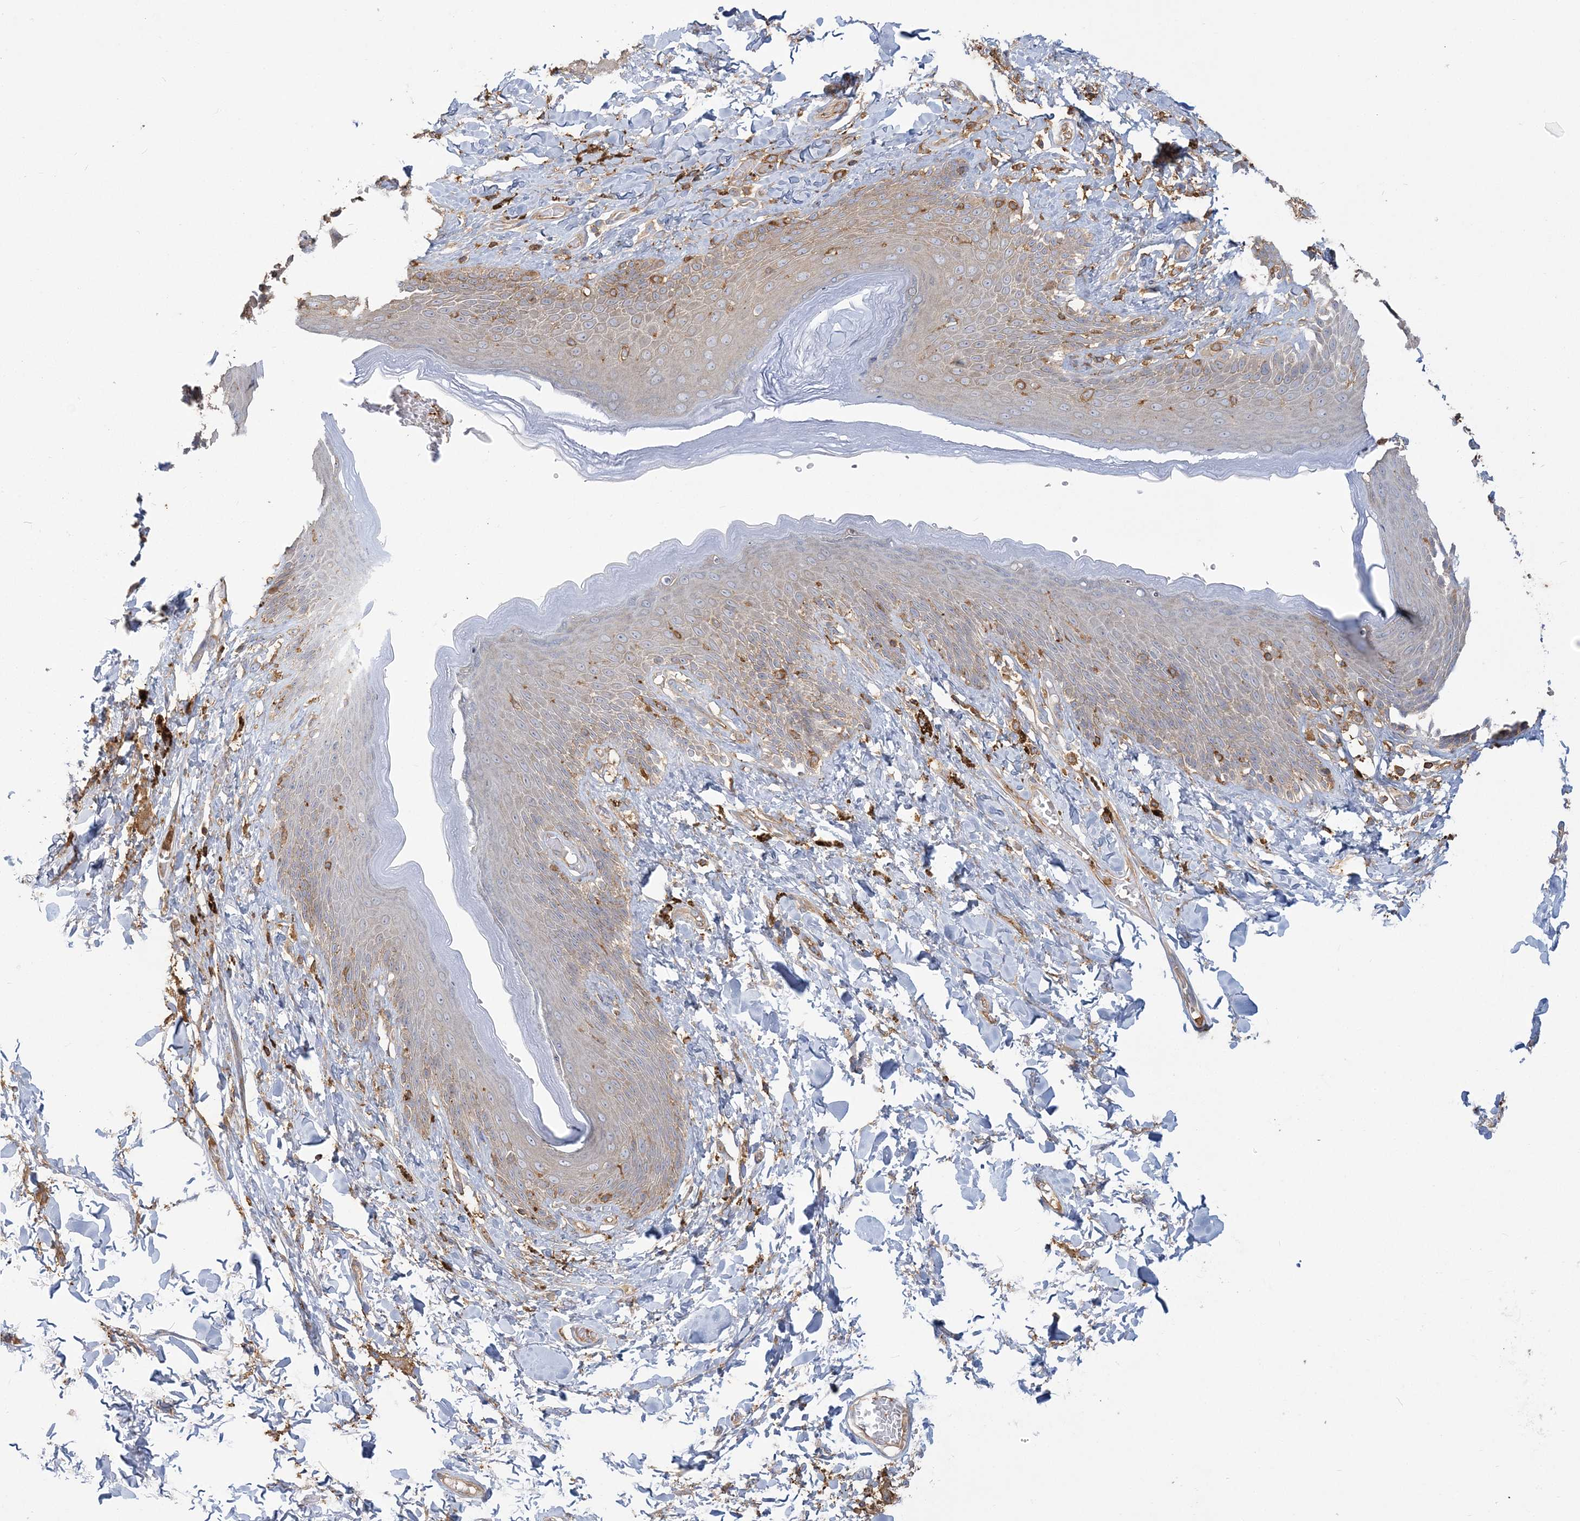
{"staining": {"intensity": "weak", "quantity": "25%-75%", "location": "cytoplasmic/membranous"}, "tissue": "skin", "cell_type": "Epidermal cells", "image_type": "normal", "snomed": [{"axis": "morphology", "description": "Normal tissue, NOS"}, {"axis": "topography", "description": "Anal"}], "caption": "Immunohistochemistry photomicrograph of benign skin: human skin stained using immunohistochemistry (IHC) displays low levels of weak protein expression localized specifically in the cytoplasmic/membranous of epidermal cells, appearing as a cytoplasmic/membranous brown color.", "gene": "ANKS1A", "patient": {"sex": "female", "age": 78}}